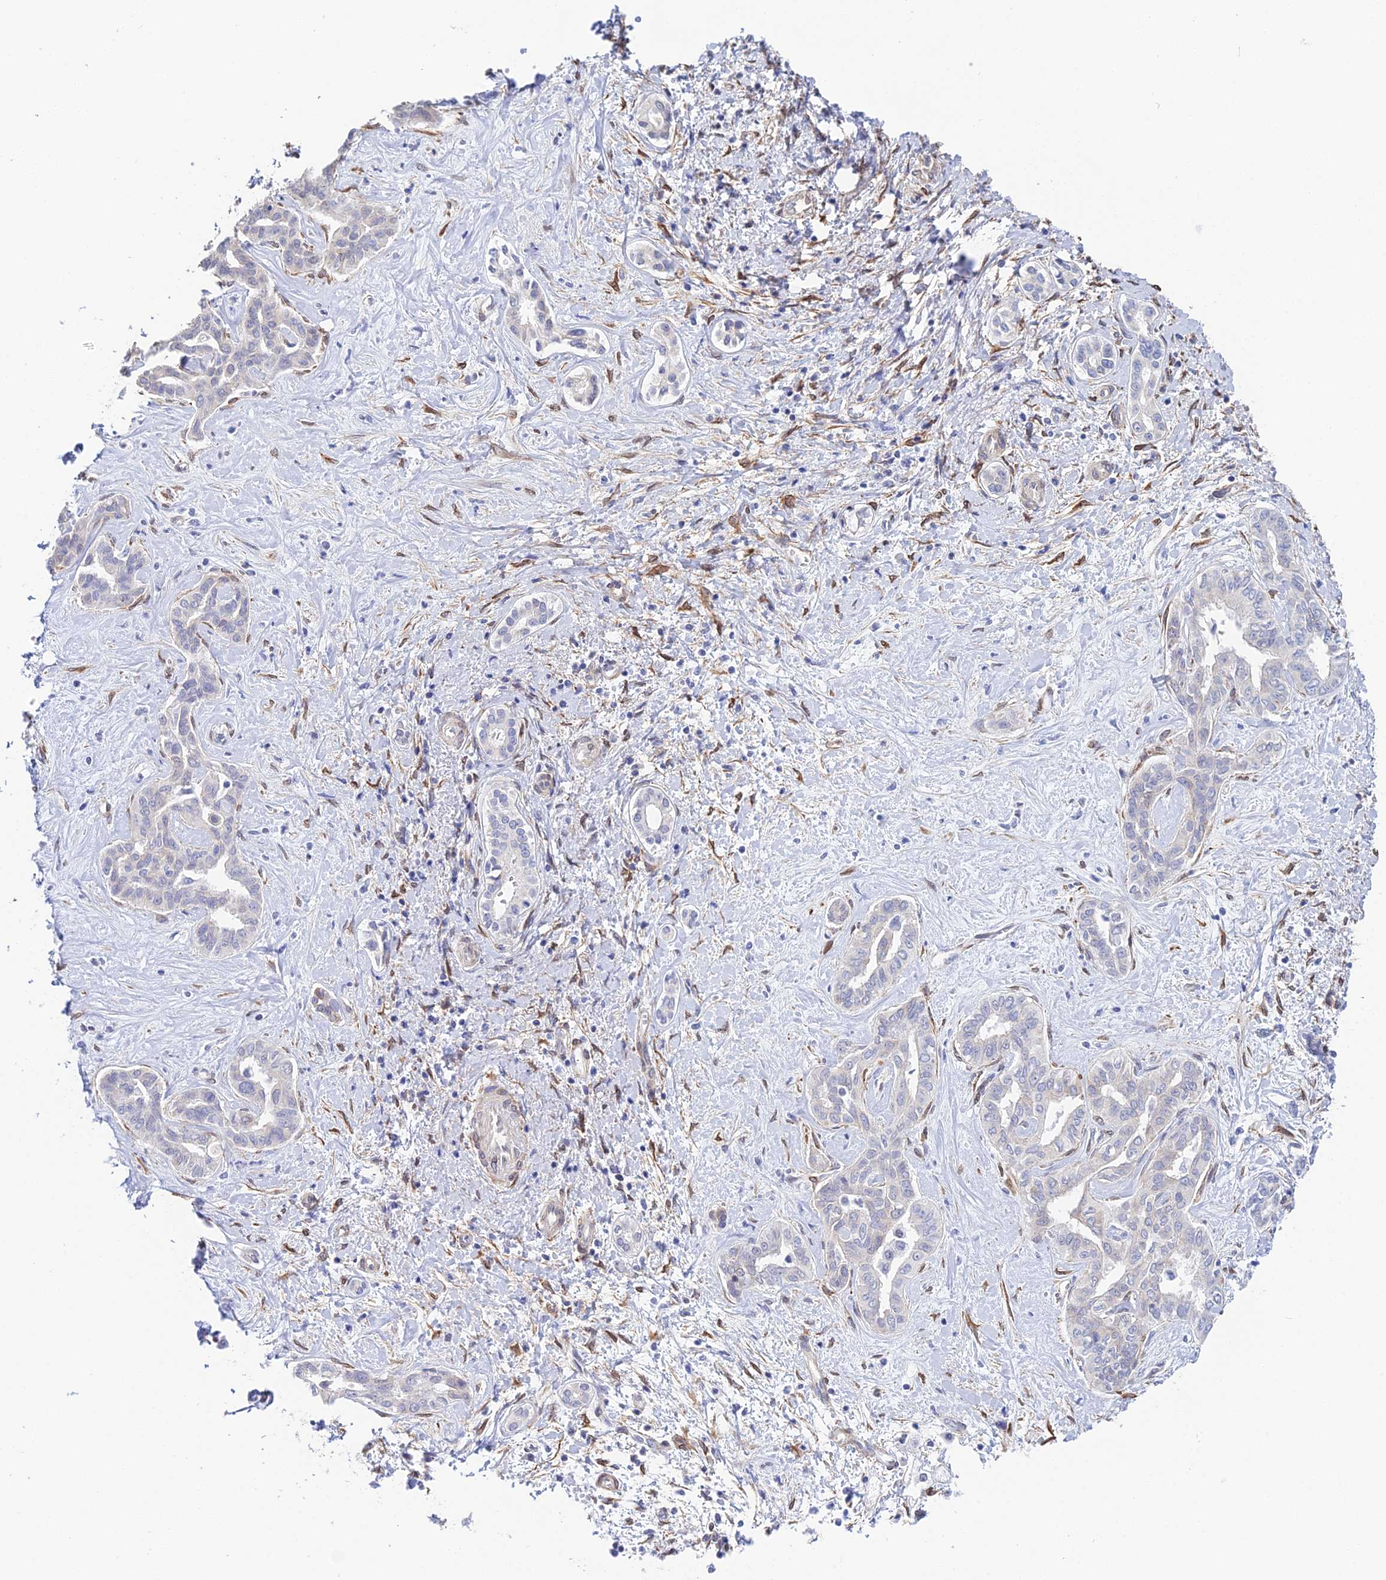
{"staining": {"intensity": "negative", "quantity": "none", "location": "none"}, "tissue": "liver cancer", "cell_type": "Tumor cells", "image_type": "cancer", "snomed": [{"axis": "morphology", "description": "Cholangiocarcinoma"}, {"axis": "topography", "description": "Liver"}], "caption": "Photomicrograph shows no protein staining in tumor cells of cholangiocarcinoma (liver) tissue. (Immunohistochemistry, brightfield microscopy, high magnification).", "gene": "MXRA7", "patient": {"sex": "female", "age": 77}}